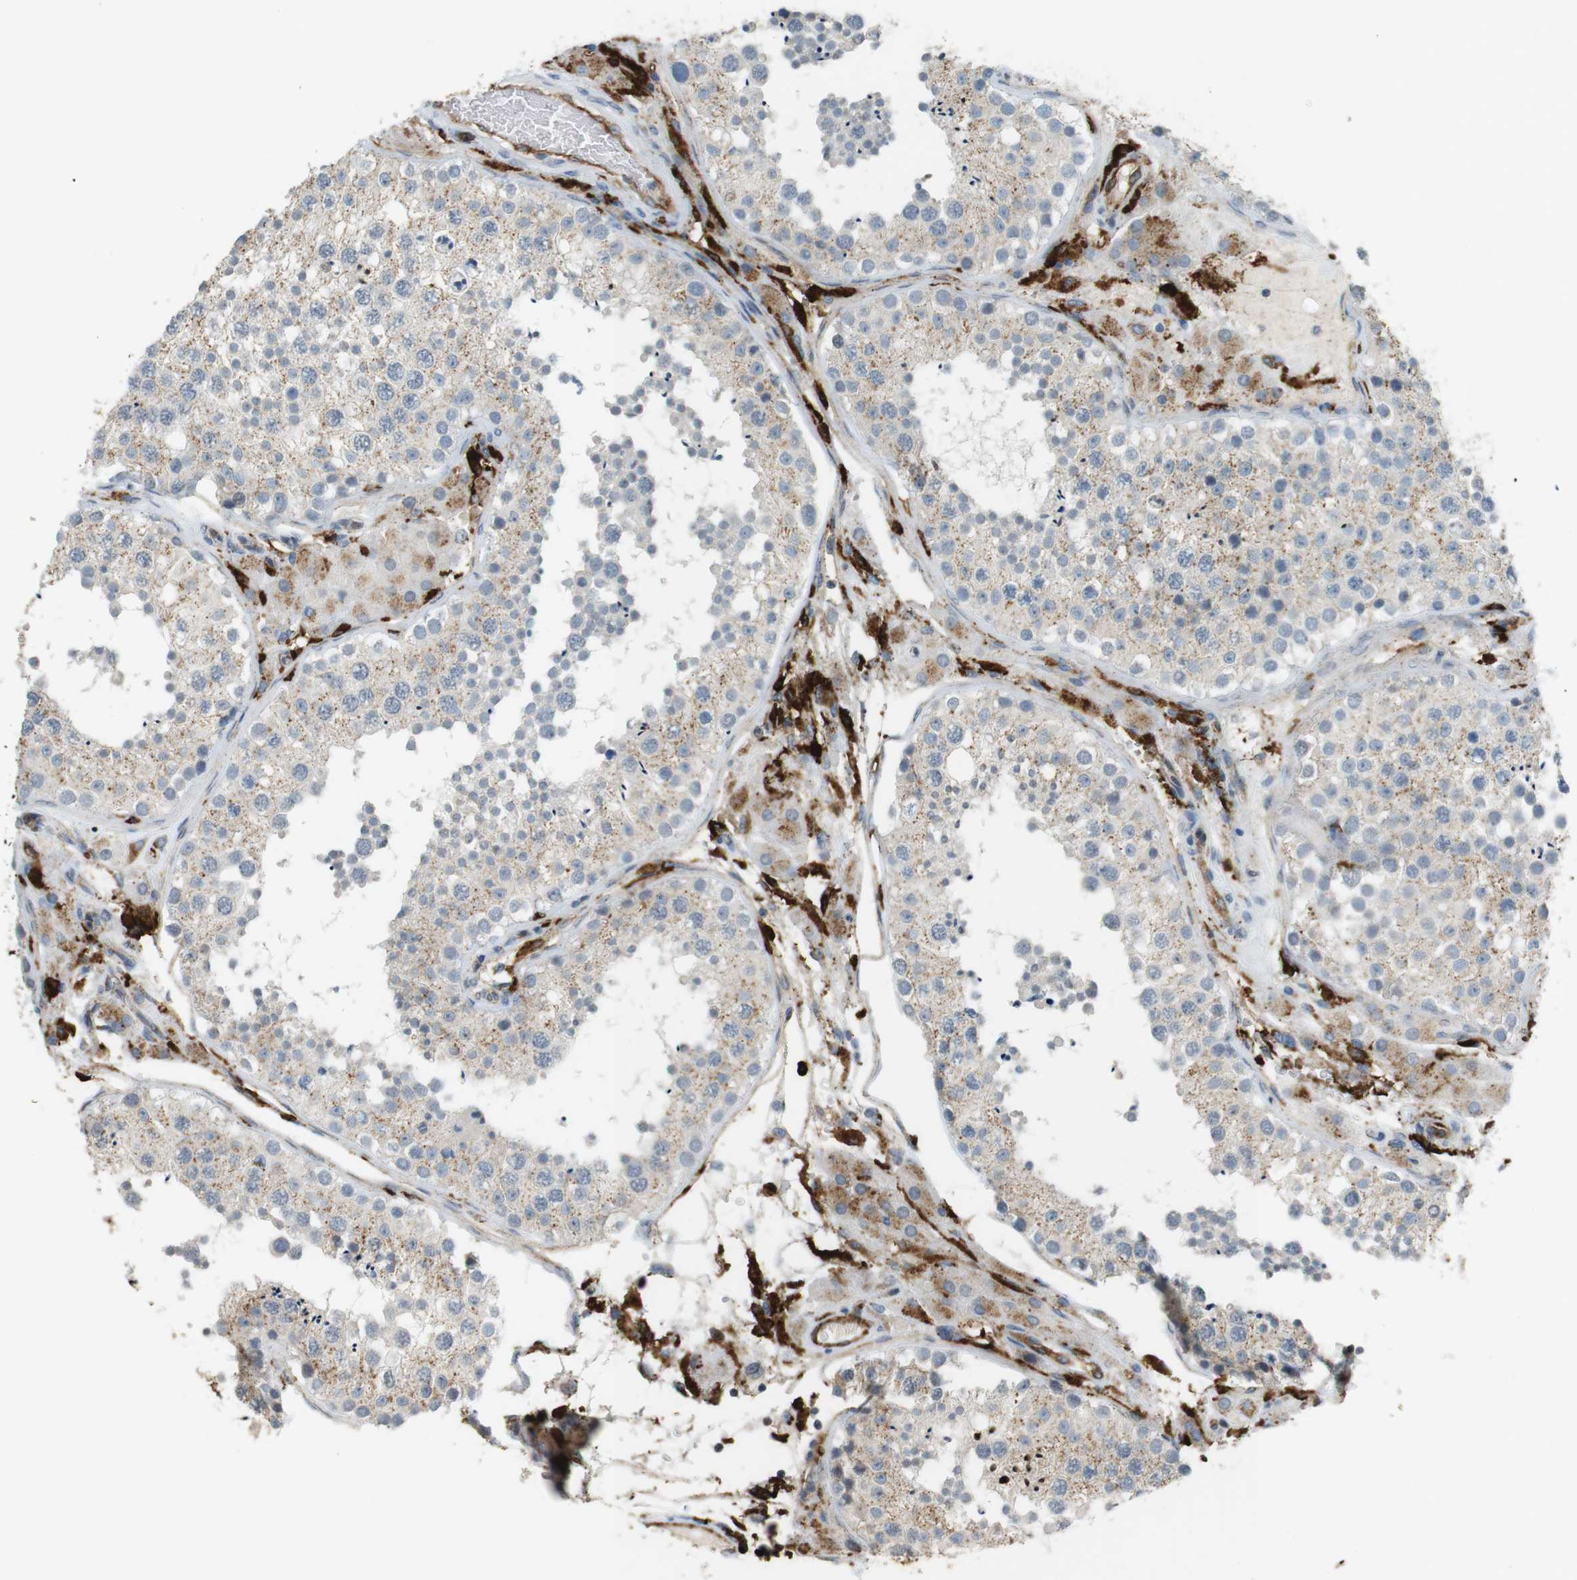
{"staining": {"intensity": "weak", "quantity": "25%-75%", "location": "cytoplasmic/membranous"}, "tissue": "testis", "cell_type": "Cells in seminiferous ducts", "image_type": "normal", "snomed": [{"axis": "morphology", "description": "Normal tissue, NOS"}, {"axis": "topography", "description": "Testis"}], "caption": "Cells in seminiferous ducts exhibit weak cytoplasmic/membranous expression in approximately 25%-75% of cells in normal testis. The staining was performed using DAB (3,3'-diaminobenzidine) to visualize the protein expression in brown, while the nuclei were stained in blue with hematoxylin (Magnification: 20x).", "gene": "HLA", "patient": {"sex": "male", "age": 26}}